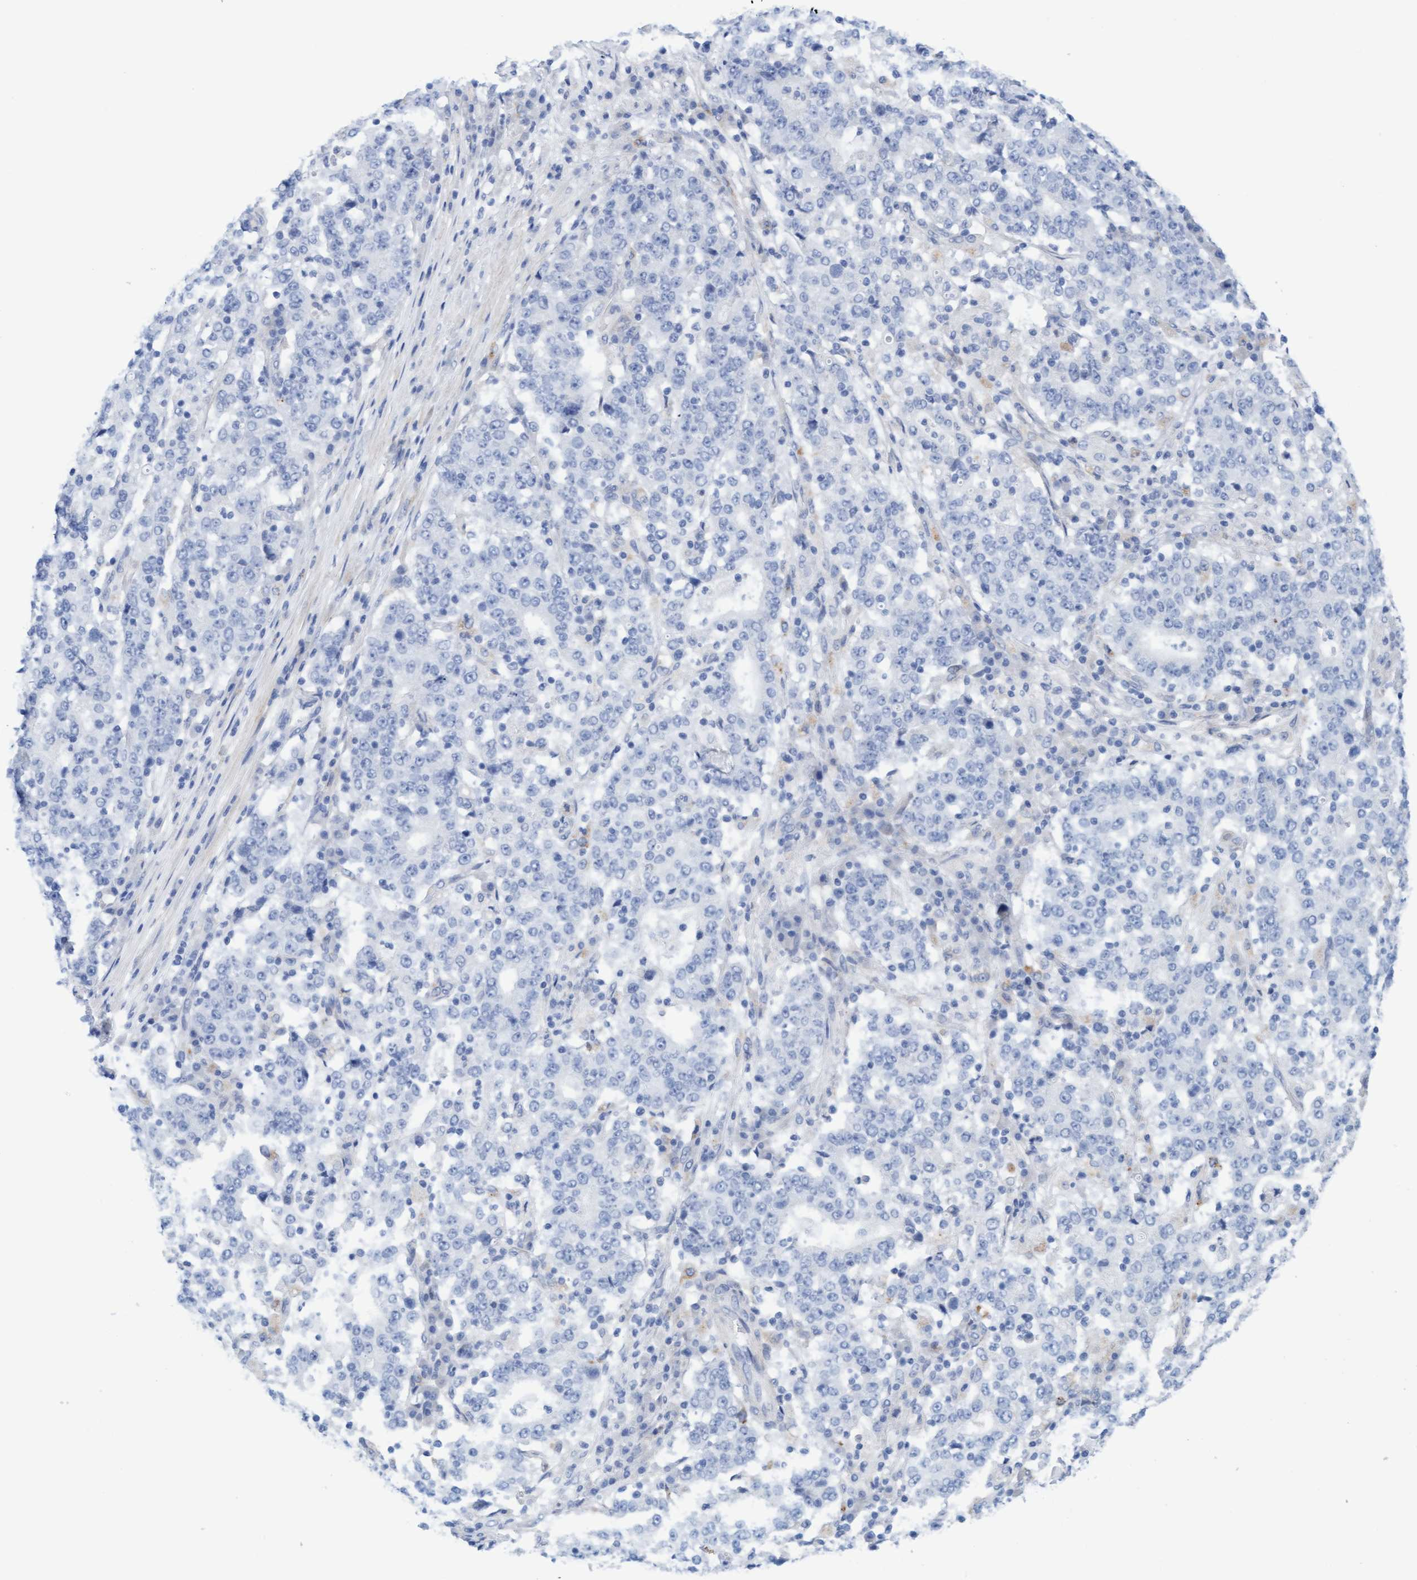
{"staining": {"intensity": "negative", "quantity": "none", "location": "none"}, "tissue": "stomach cancer", "cell_type": "Tumor cells", "image_type": "cancer", "snomed": [{"axis": "morphology", "description": "Adenocarcinoma, NOS"}, {"axis": "topography", "description": "Stomach"}], "caption": "A photomicrograph of stomach cancer stained for a protein demonstrates no brown staining in tumor cells. (DAB immunohistochemistry, high magnification).", "gene": "CDK5RAP3", "patient": {"sex": "male", "age": 59}}